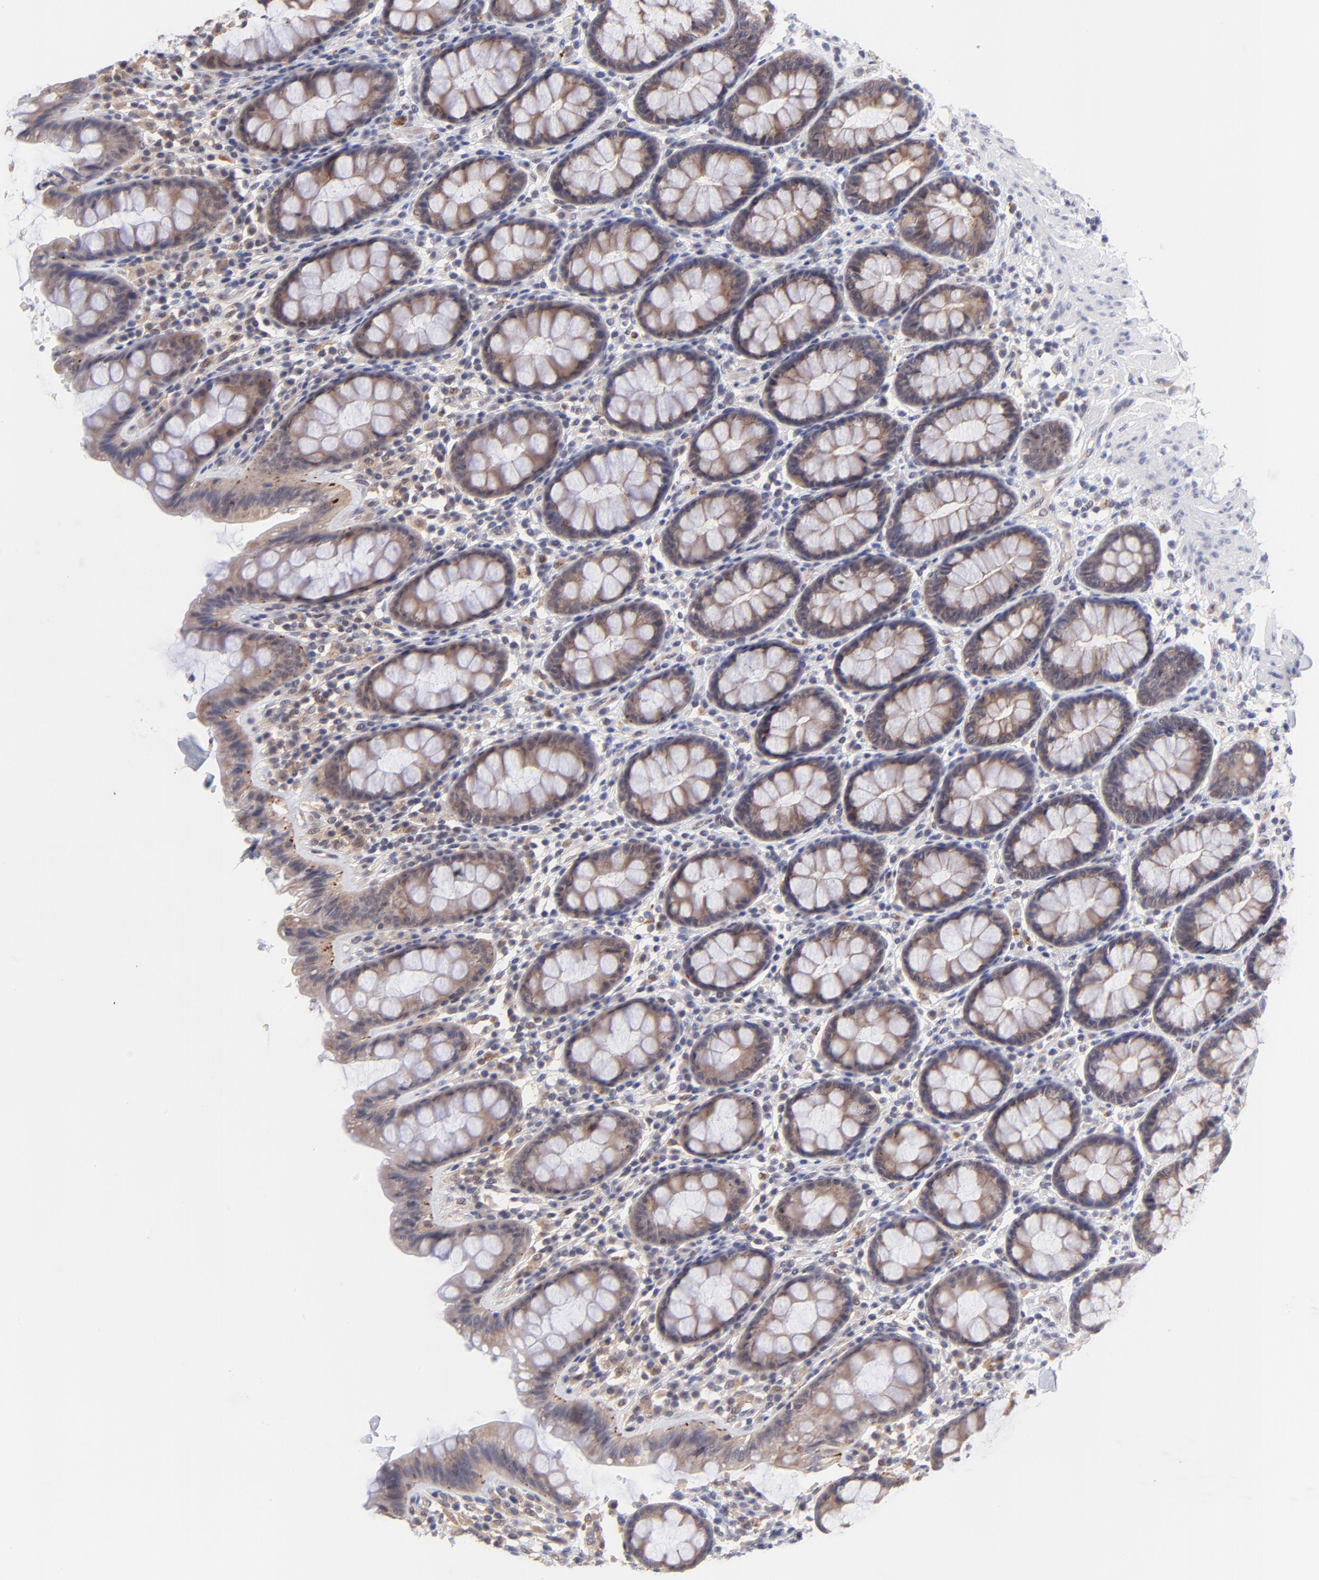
{"staining": {"intensity": "weak", "quantity": ">75%", "location": "cytoplasmic/membranous"}, "tissue": "rectum", "cell_type": "Glandular cells", "image_type": "normal", "snomed": [{"axis": "morphology", "description": "Normal tissue, NOS"}, {"axis": "topography", "description": "Rectum"}], "caption": "Normal rectum shows weak cytoplasmic/membranous staining in approximately >75% of glandular cells, visualized by immunohistochemistry.", "gene": "ZNF747", "patient": {"sex": "male", "age": 92}}